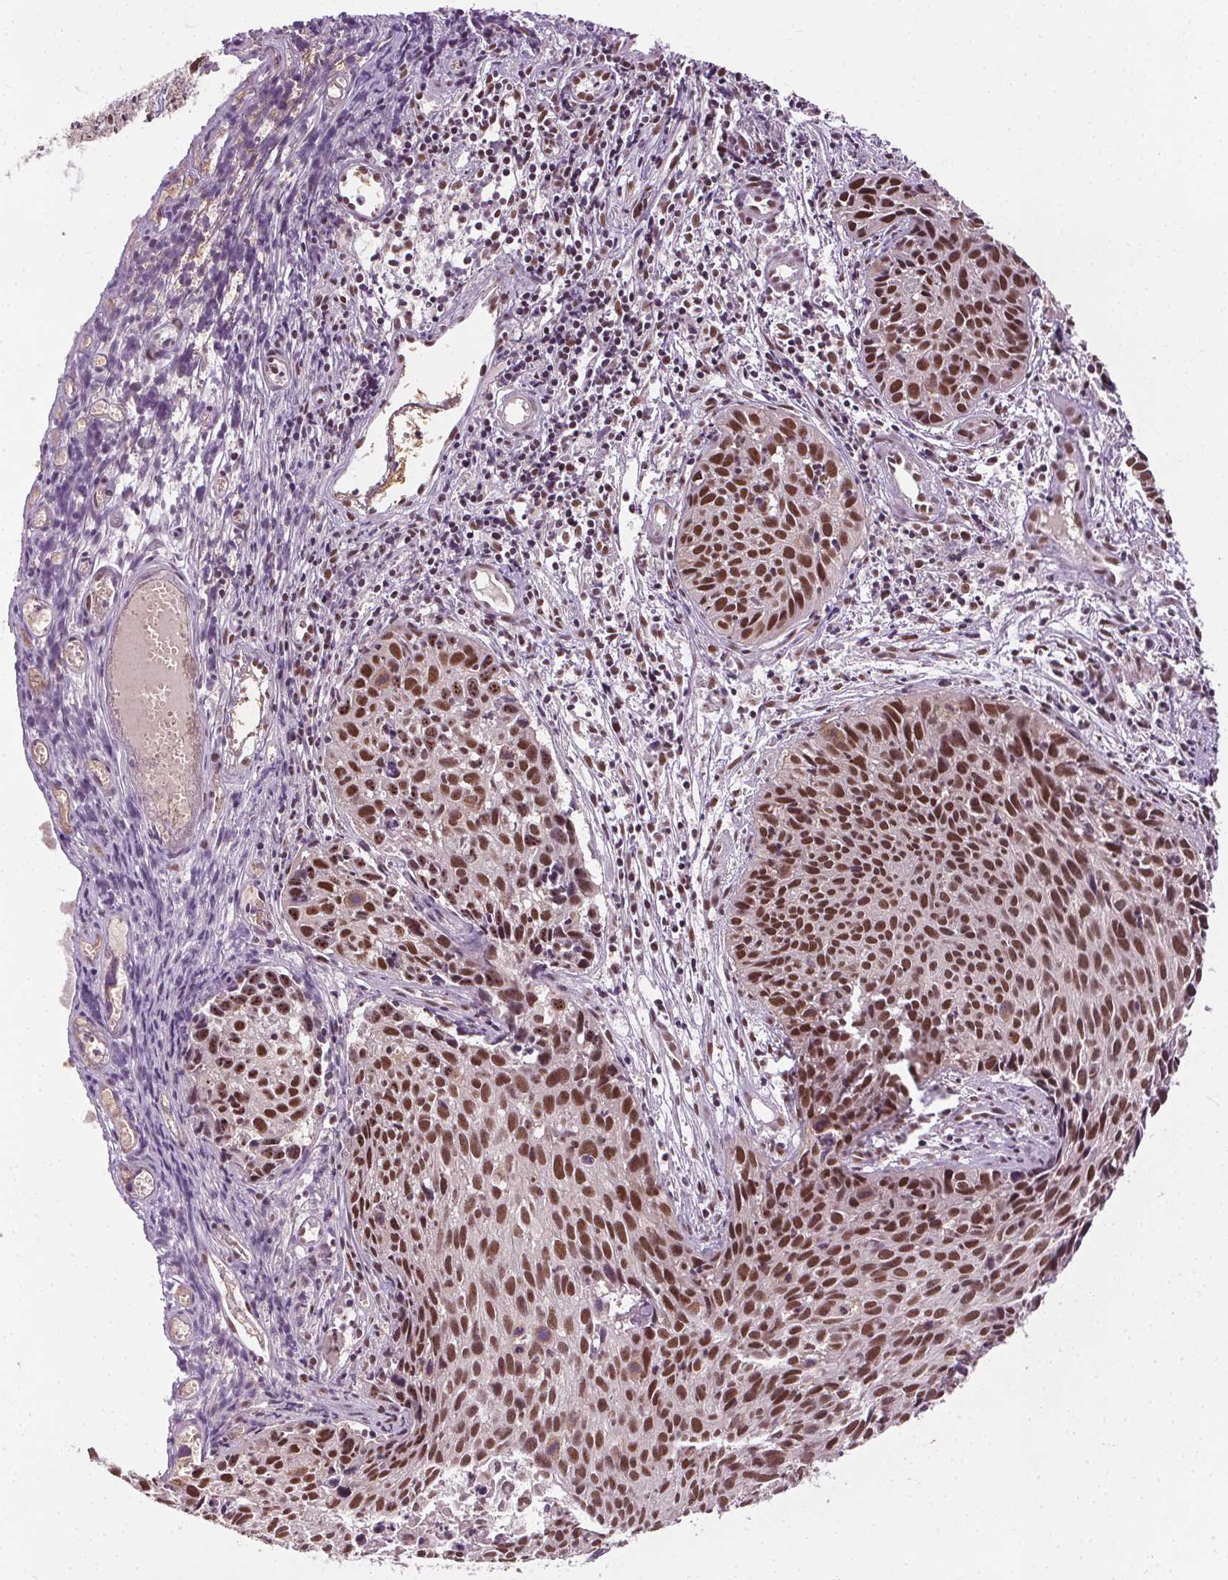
{"staining": {"intensity": "moderate", "quantity": ">75%", "location": "nuclear"}, "tissue": "cervical cancer", "cell_type": "Tumor cells", "image_type": "cancer", "snomed": [{"axis": "morphology", "description": "Squamous cell carcinoma, NOS"}, {"axis": "topography", "description": "Cervix"}], "caption": "Immunohistochemistry (DAB (3,3'-diaminobenzidine)) staining of squamous cell carcinoma (cervical) demonstrates moderate nuclear protein positivity in about >75% of tumor cells.", "gene": "MED6", "patient": {"sex": "female", "age": 30}}